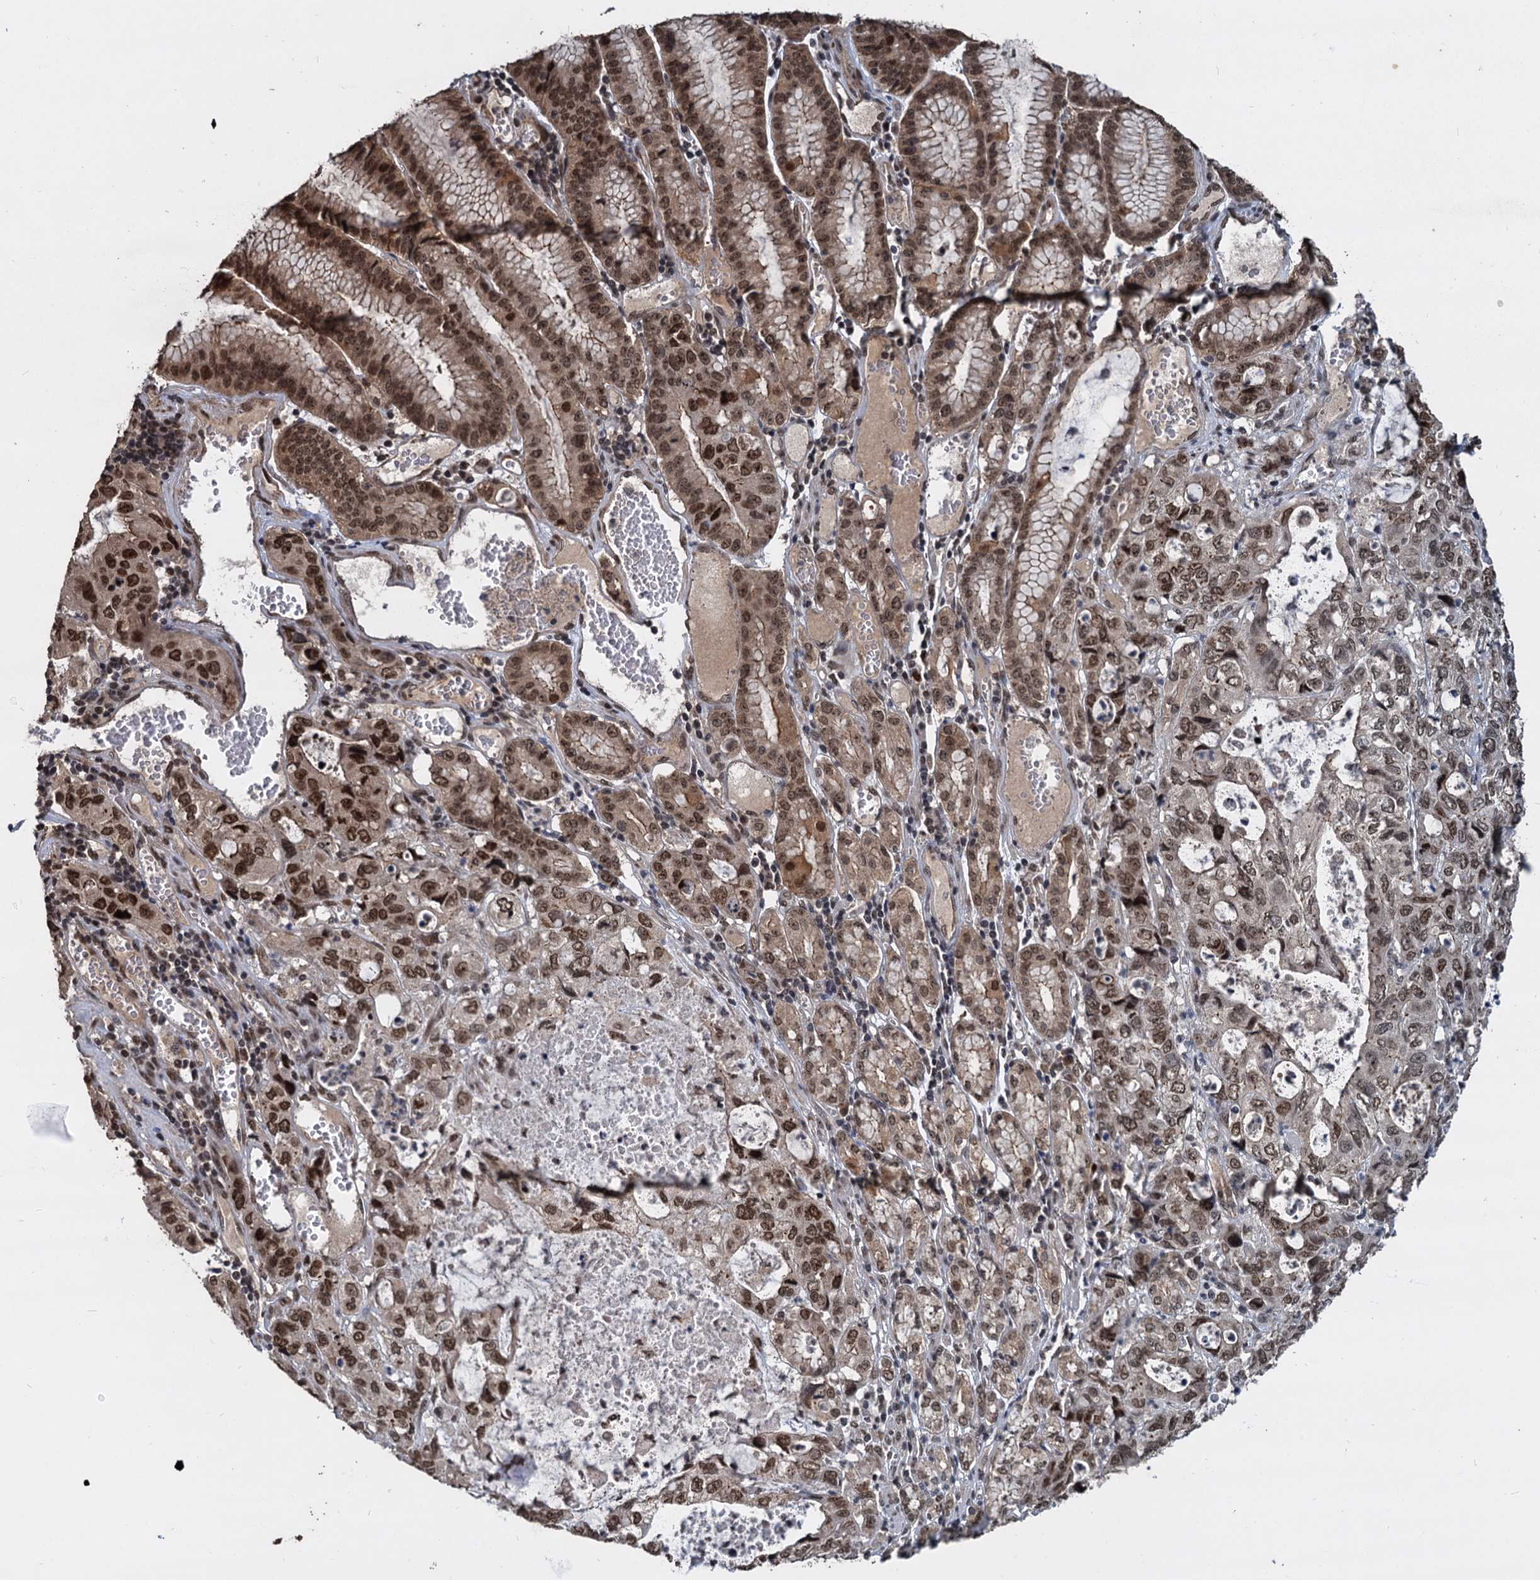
{"staining": {"intensity": "moderate", "quantity": ">75%", "location": "nuclear"}, "tissue": "stomach cancer", "cell_type": "Tumor cells", "image_type": "cancer", "snomed": [{"axis": "morphology", "description": "Adenocarcinoma, NOS"}, {"axis": "topography", "description": "Stomach, upper"}], "caption": "This is an image of IHC staining of stomach cancer (adenocarcinoma), which shows moderate staining in the nuclear of tumor cells.", "gene": "FAM216B", "patient": {"sex": "female", "age": 52}}